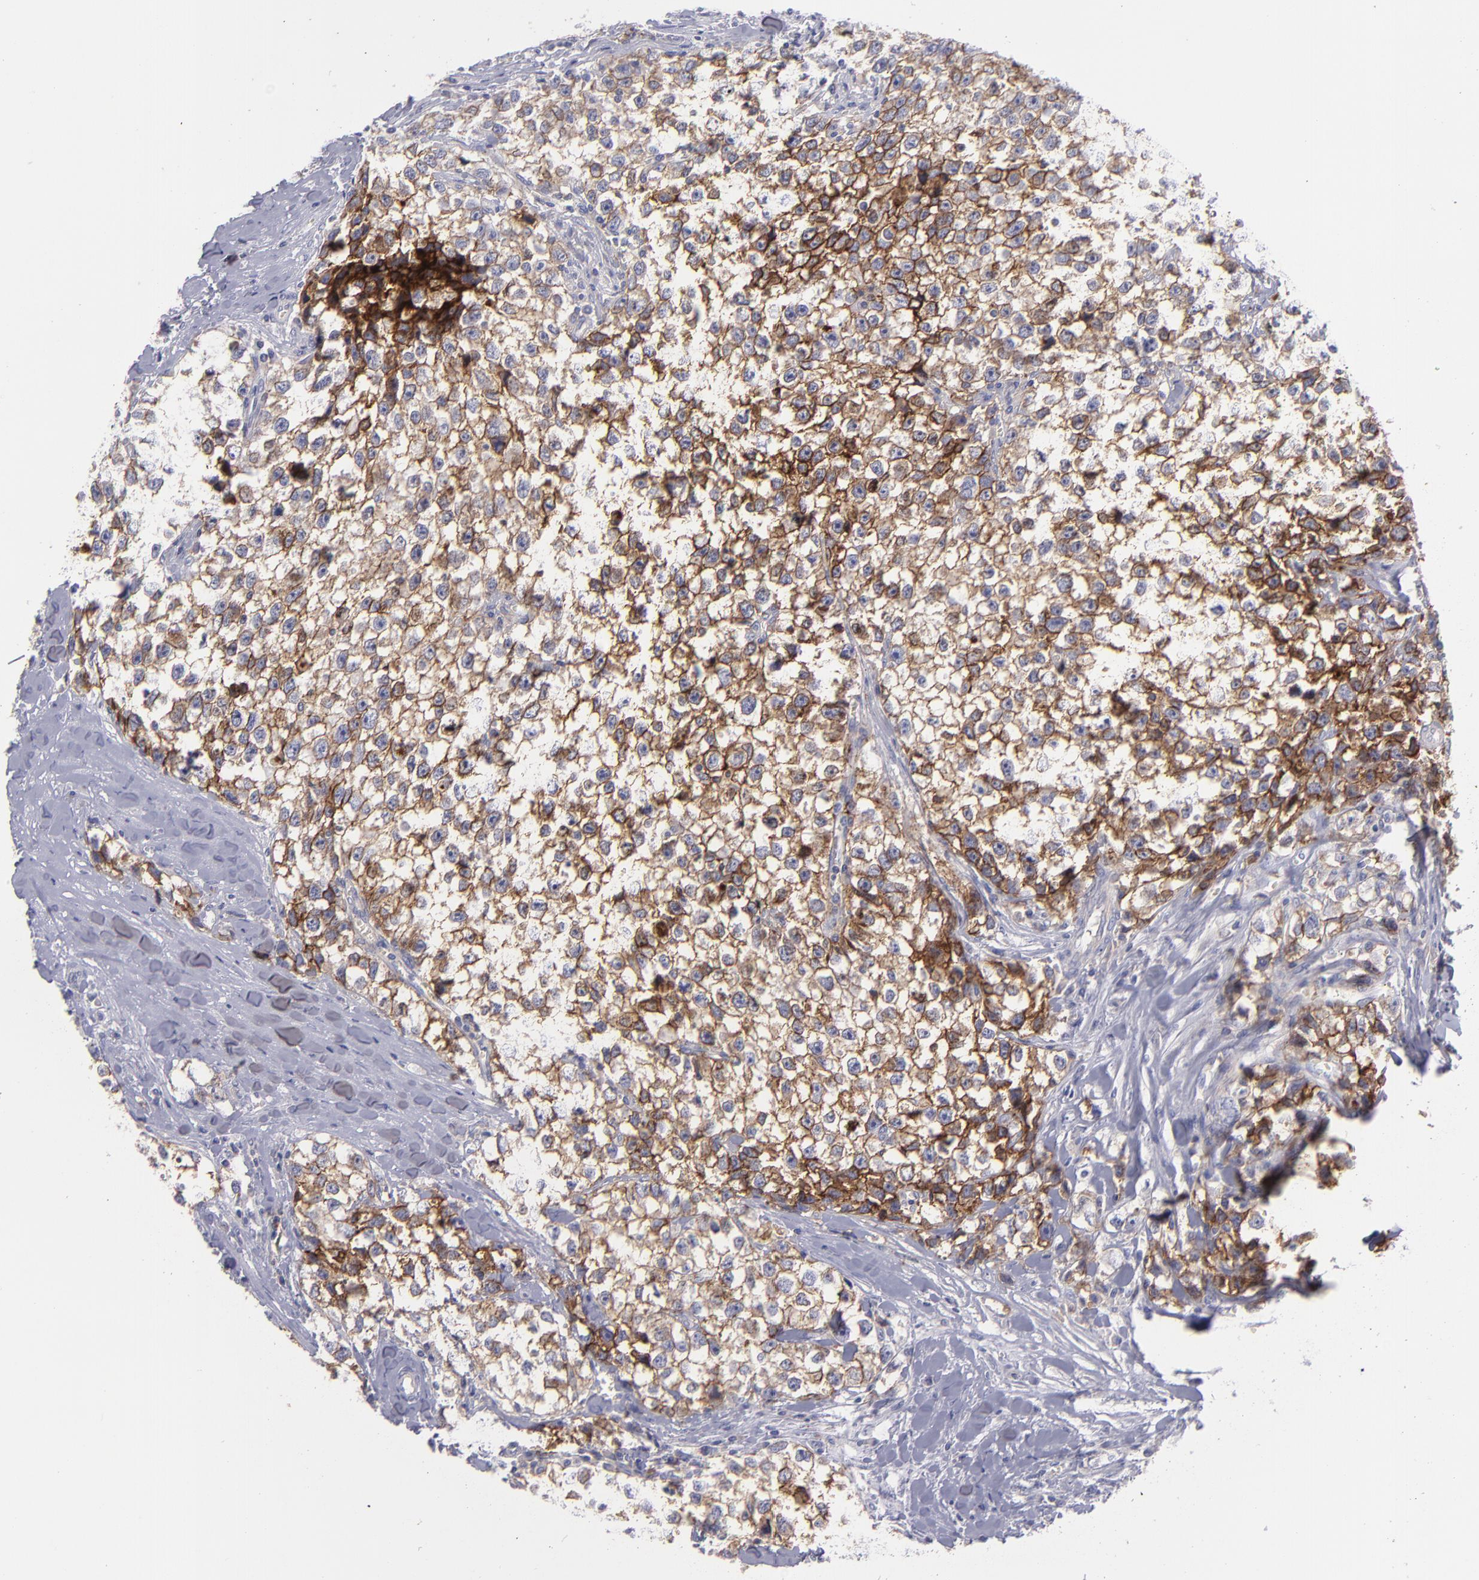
{"staining": {"intensity": "moderate", "quantity": ">75%", "location": "cytoplasmic/membranous"}, "tissue": "testis cancer", "cell_type": "Tumor cells", "image_type": "cancer", "snomed": [{"axis": "morphology", "description": "Seminoma, NOS"}, {"axis": "morphology", "description": "Carcinoma, Embryonal, NOS"}, {"axis": "topography", "description": "Testis"}], "caption": "An image of human testis seminoma stained for a protein shows moderate cytoplasmic/membranous brown staining in tumor cells.", "gene": "BSG", "patient": {"sex": "male", "age": 30}}